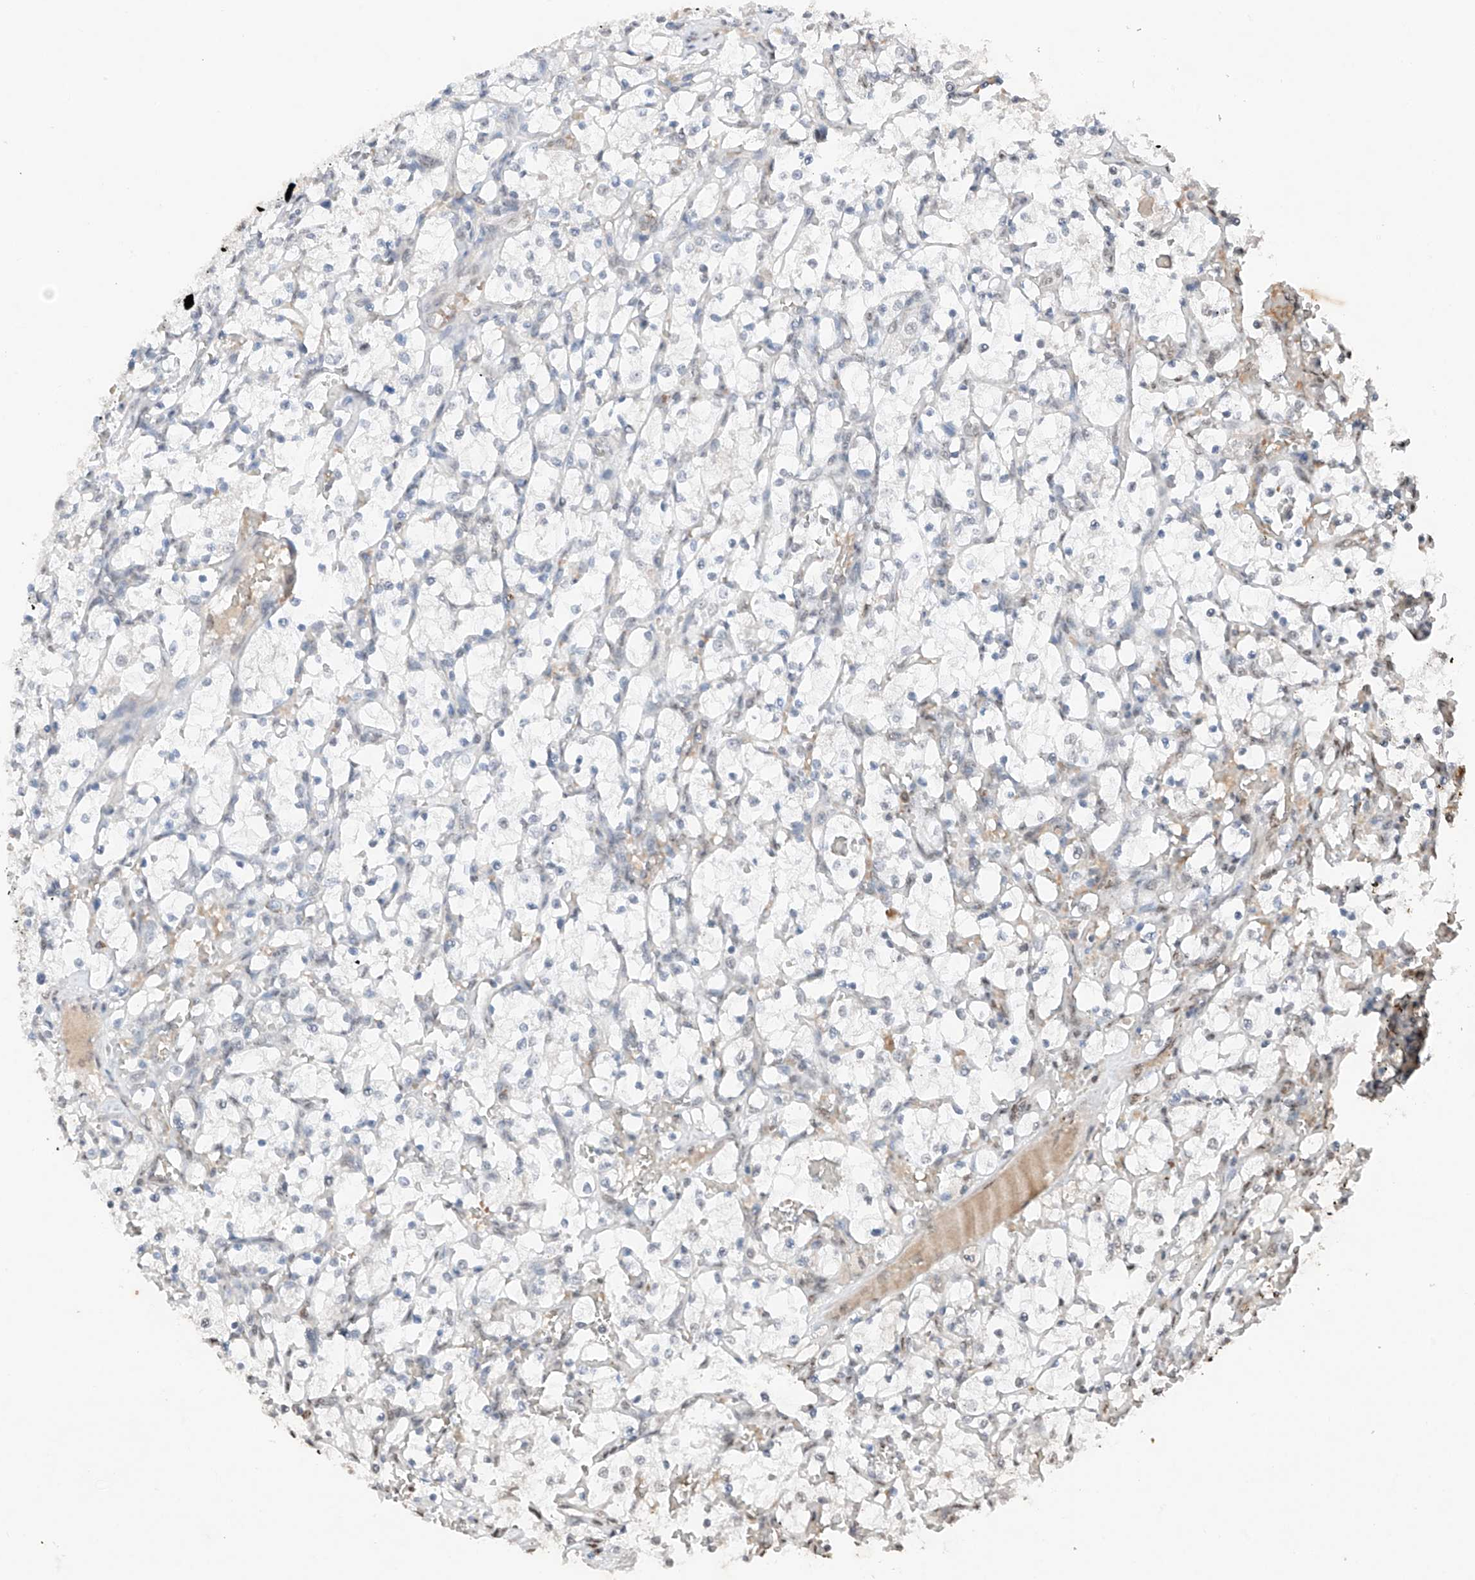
{"staining": {"intensity": "negative", "quantity": "none", "location": "none"}, "tissue": "renal cancer", "cell_type": "Tumor cells", "image_type": "cancer", "snomed": [{"axis": "morphology", "description": "Adenocarcinoma, NOS"}, {"axis": "topography", "description": "Kidney"}], "caption": "Immunohistochemistry of human renal cancer (adenocarcinoma) exhibits no positivity in tumor cells.", "gene": "TBX4", "patient": {"sex": "female", "age": 69}}